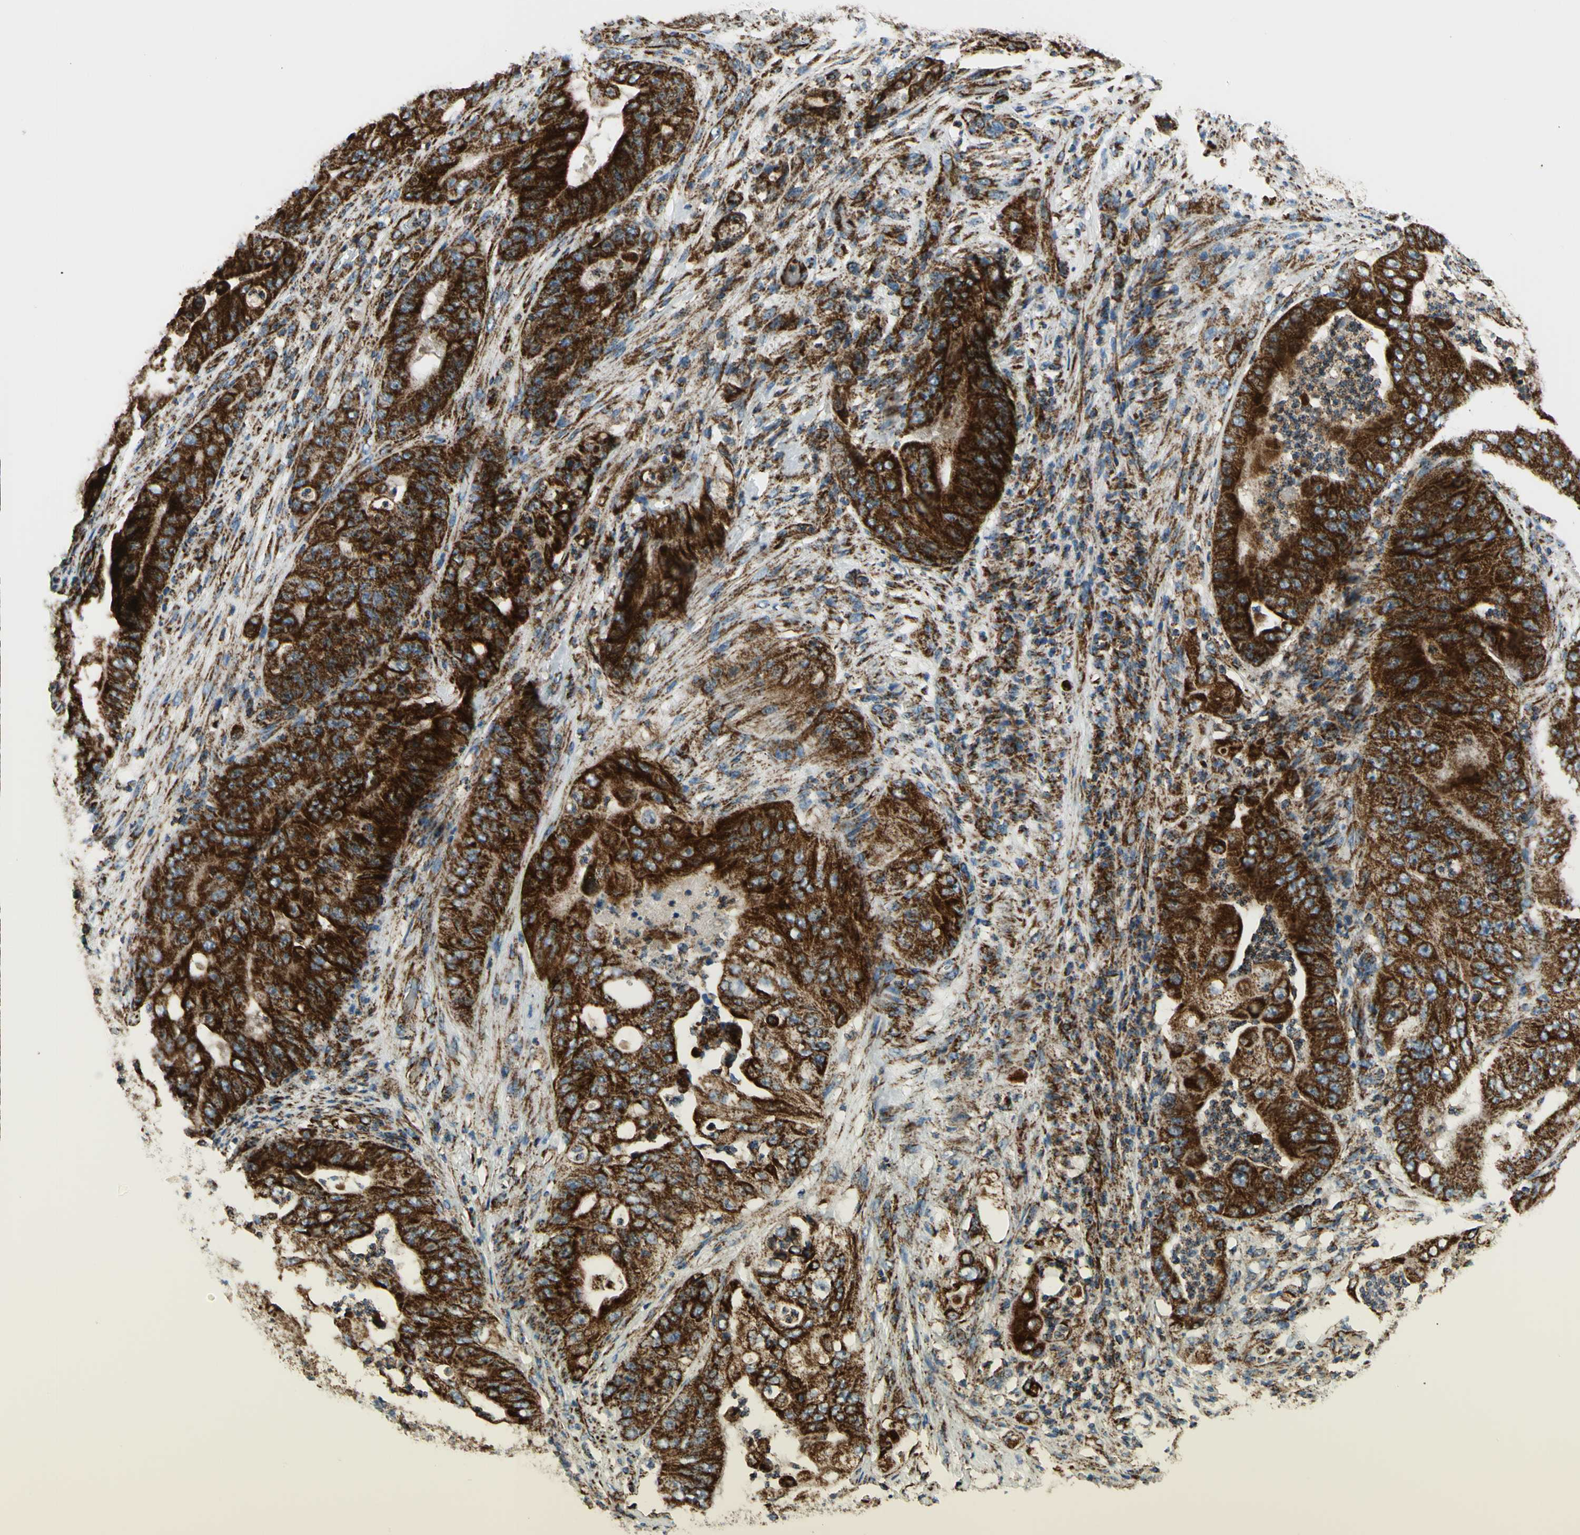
{"staining": {"intensity": "strong", "quantity": ">75%", "location": "cytoplasmic/membranous"}, "tissue": "stomach cancer", "cell_type": "Tumor cells", "image_type": "cancer", "snomed": [{"axis": "morphology", "description": "Adenocarcinoma, NOS"}, {"axis": "topography", "description": "Stomach"}], "caption": "This is a photomicrograph of immunohistochemistry (IHC) staining of stomach cancer (adenocarcinoma), which shows strong staining in the cytoplasmic/membranous of tumor cells.", "gene": "MAVS", "patient": {"sex": "female", "age": 73}}